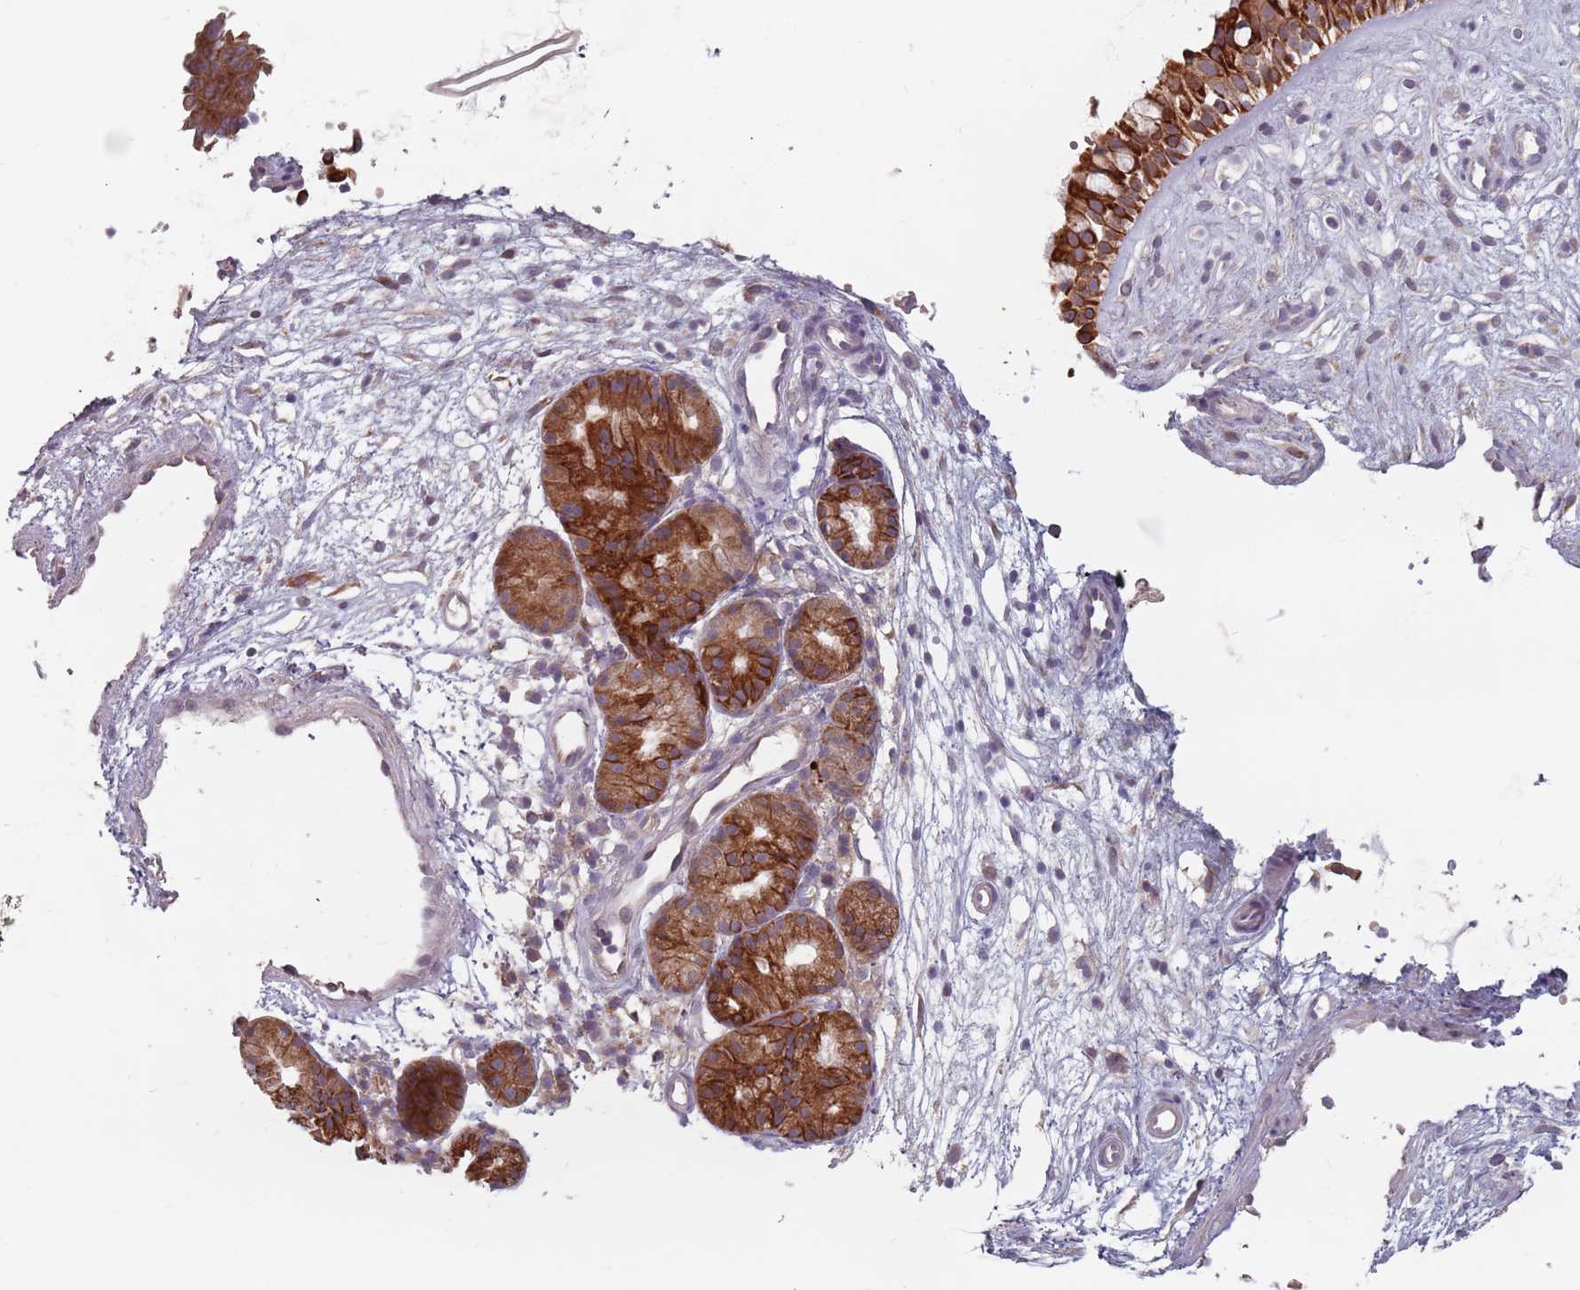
{"staining": {"intensity": "strong", "quantity": ">75%", "location": "cytoplasmic/membranous"}, "tissue": "nasopharynx", "cell_type": "Respiratory epithelial cells", "image_type": "normal", "snomed": [{"axis": "morphology", "description": "Normal tissue, NOS"}, {"axis": "topography", "description": "Nasopharynx"}], "caption": "DAB (3,3'-diaminobenzidine) immunohistochemical staining of unremarkable human nasopharynx exhibits strong cytoplasmic/membranous protein positivity in about >75% of respiratory epithelial cells.", "gene": "ADAL", "patient": {"sex": "male", "age": 32}}